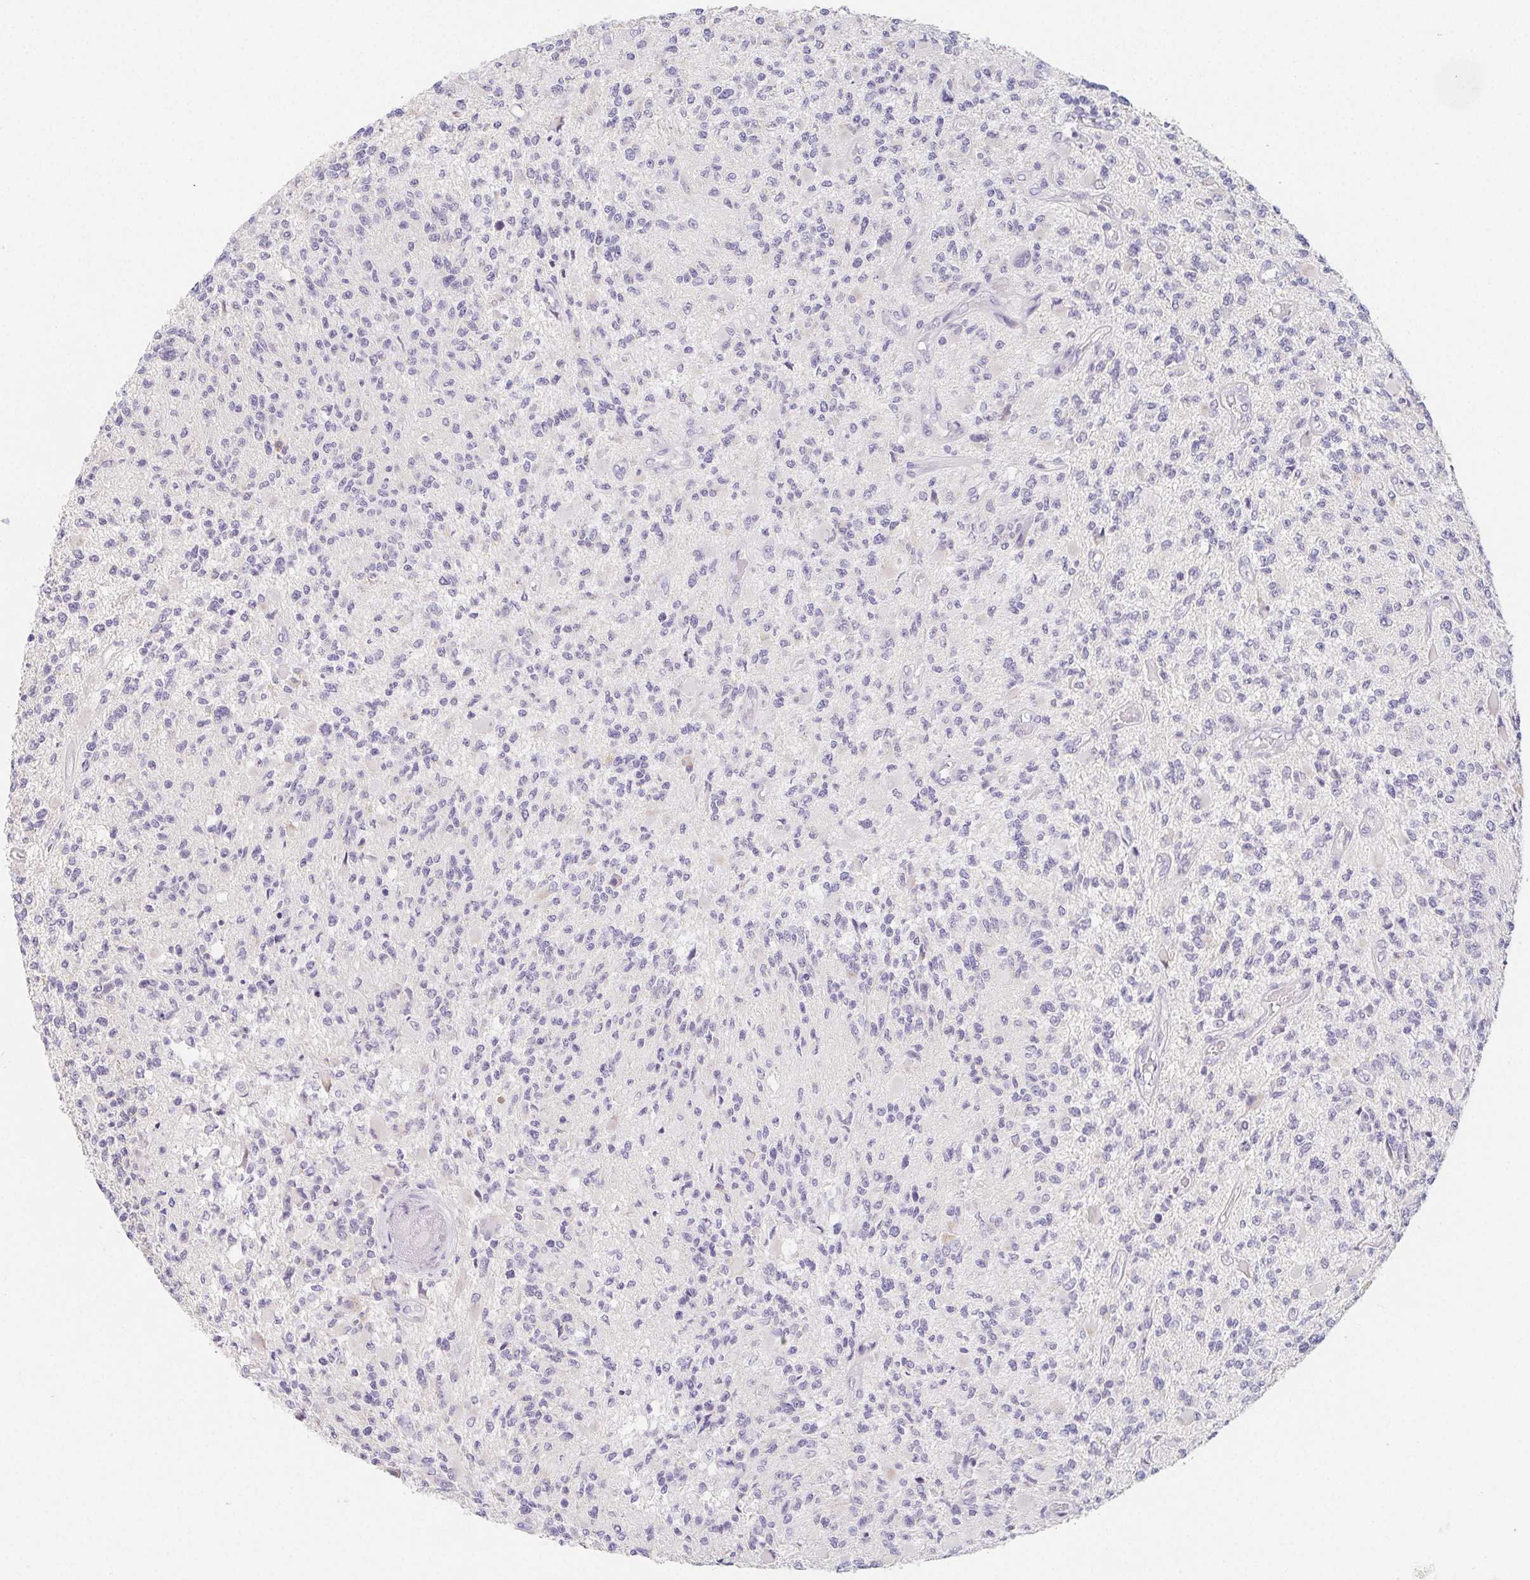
{"staining": {"intensity": "negative", "quantity": "none", "location": "none"}, "tissue": "glioma", "cell_type": "Tumor cells", "image_type": "cancer", "snomed": [{"axis": "morphology", "description": "Glioma, malignant, High grade"}, {"axis": "topography", "description": "Brain"}], "caption": "The histopathology image shows no staining of tumor cells in malignant glioma (high-grade).", "gene": "GLIPR1L1", "patient": {"sex": "female", "age": 63}}